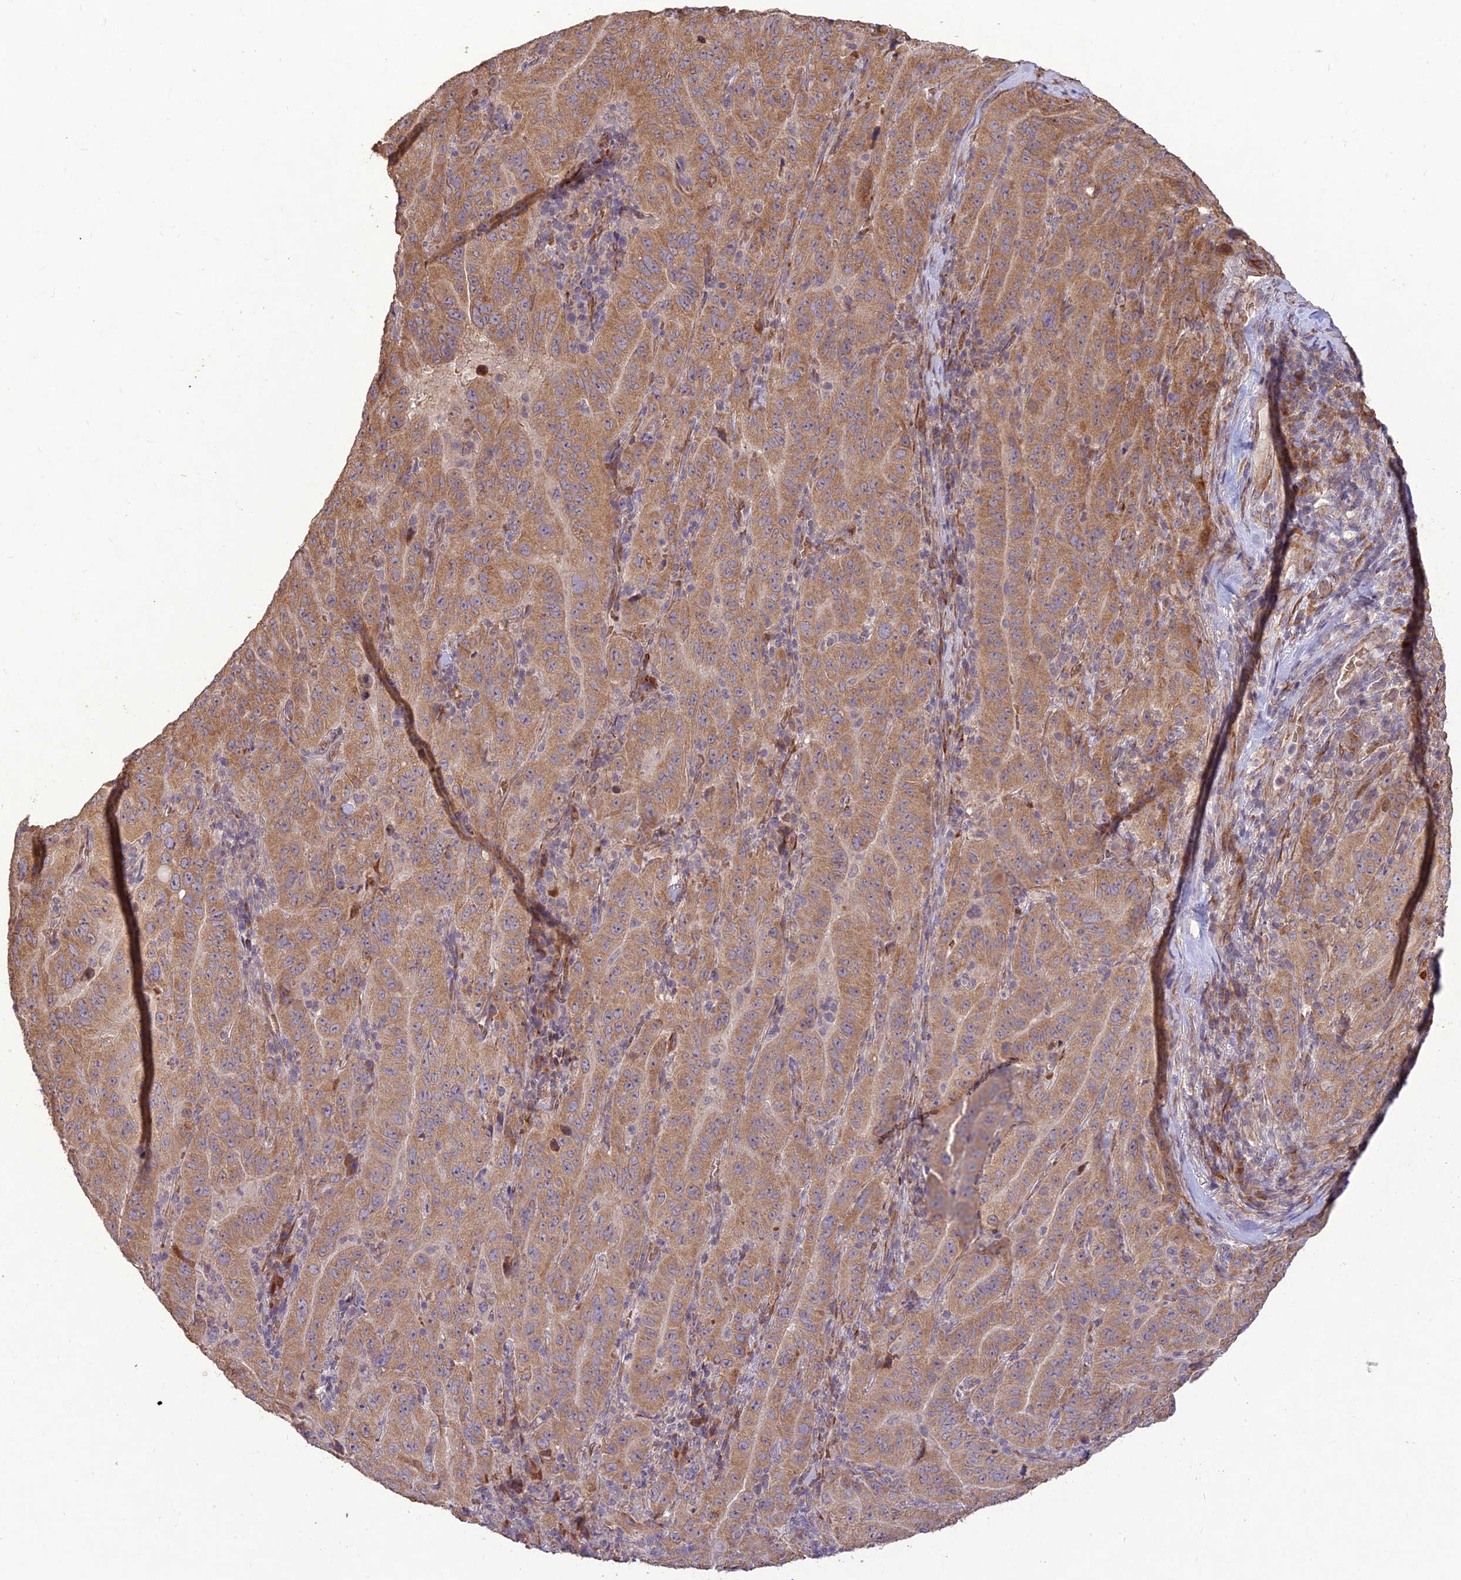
{"staining": {"intensity": "moderate", "quantity": ">75%", "location": "cytoplasmic/membranous"}, "tissue": "pancreatic cancer", "cell_type": "Tumor cells", "image_type": "cancer", "snomed": [{"axis": "morphology", "description": "Adenocarcinoma, NOS"}, {"axis": "topography", "description": "Pancreas"}], "caption": "Adenocarcinoma (pancreatic) stained with a brown dye displays moderate cytoplasmic/membranous positive staining in approximately >75% of tumor cells.", "gene": "PPP1R11", "patient": {"sex": "male", "age": 63}}